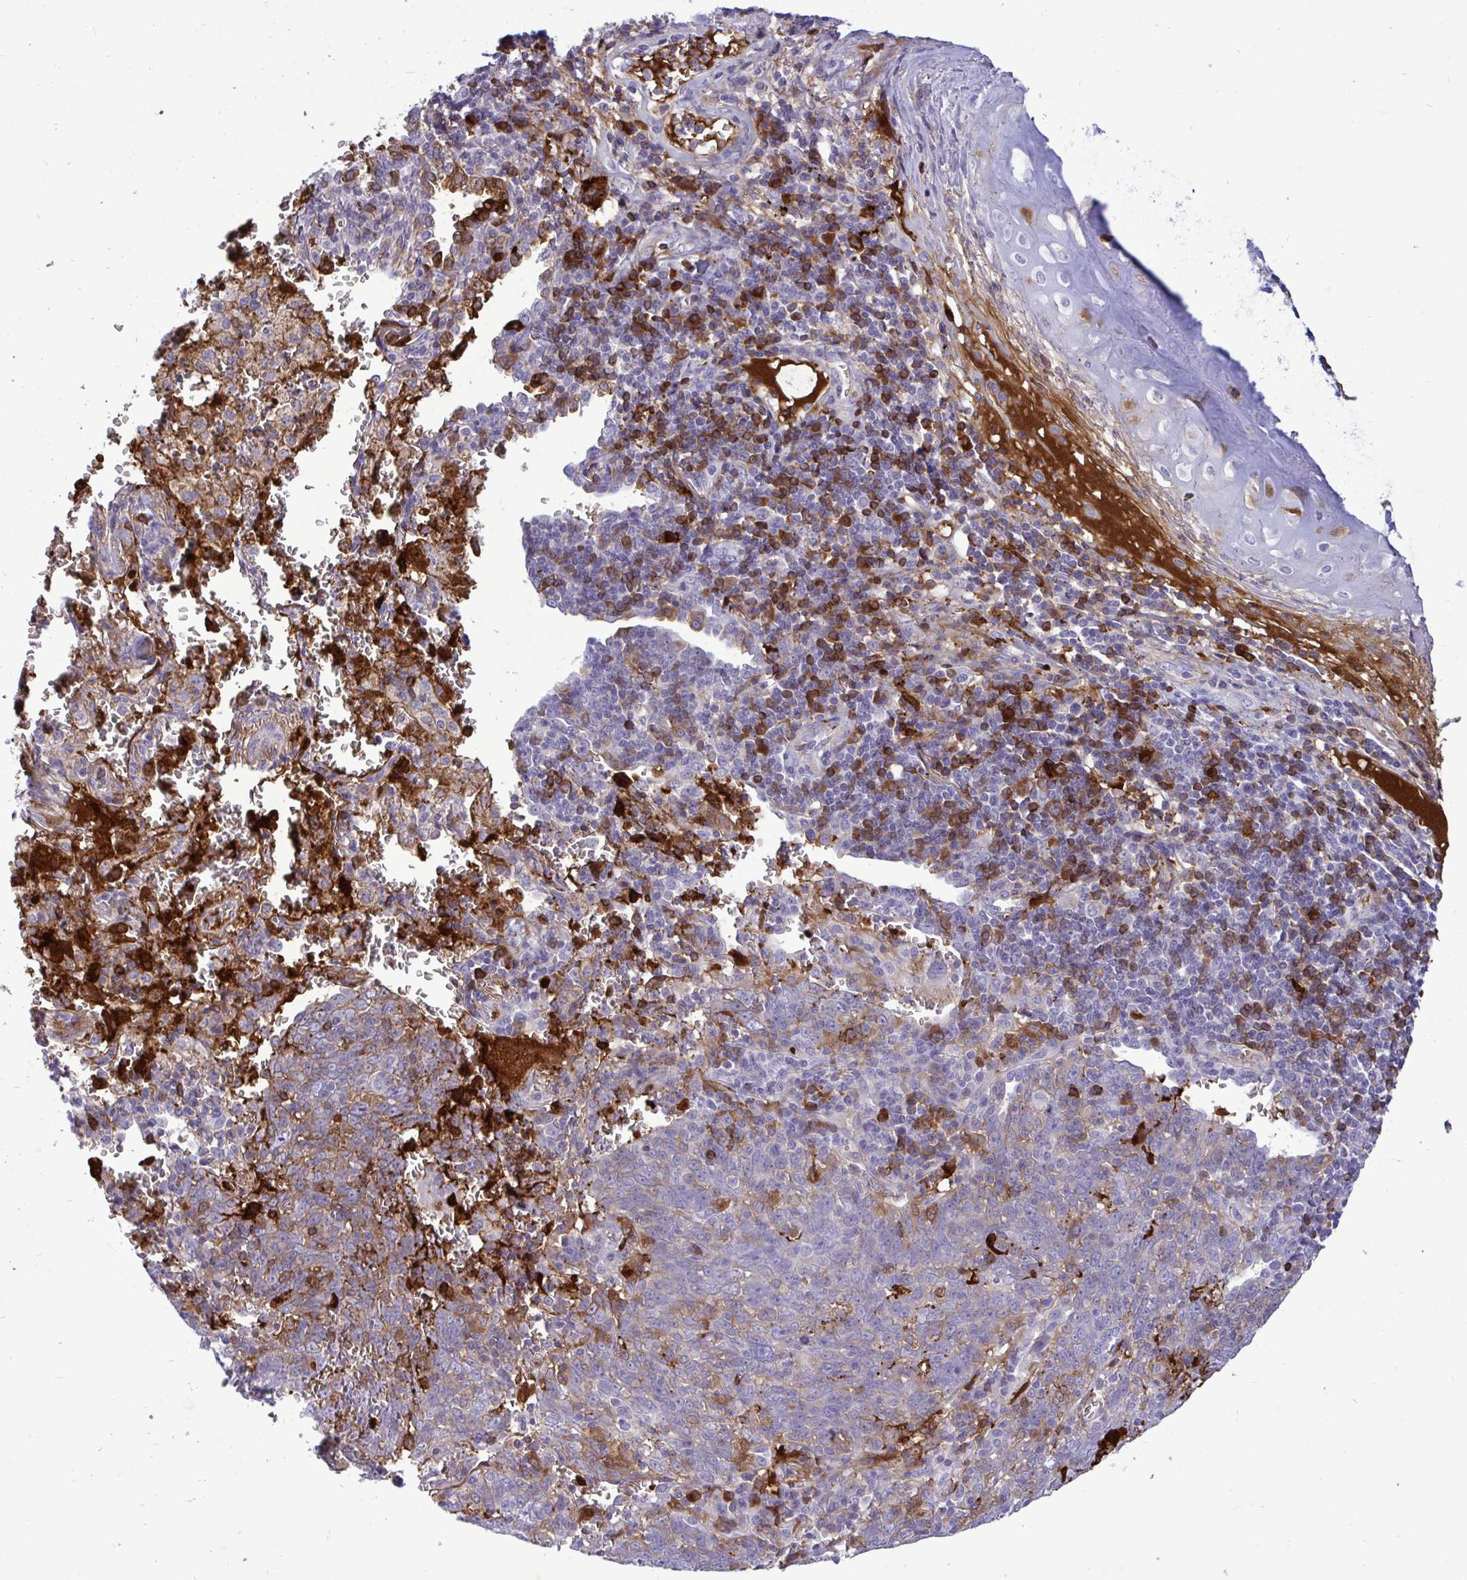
{"staining": {"intensity": "moderate", "quantity": "<25%", "location": "cytoplasmic/membranous"}, "tissue": "lung cancer", "cell_type": "Tumor cells", "image_type": "cancer", "snomed": [{"axis": "morphology", "description": "Squamous cell carcinoma, NOS"}, {"axis": "topography", "description": "Lung"}], "caption": "This histopathology image demonstrates squamous cell carcinoma (lung) stained with immunohistochemistry to label a protein in brown. The cytoplasmic/membranous of tumor cells show moderate positivity for the protein. Nuclei are counter-stained blue.", "gene": "F2", "patient": {"sex": "female", "age": 72}}